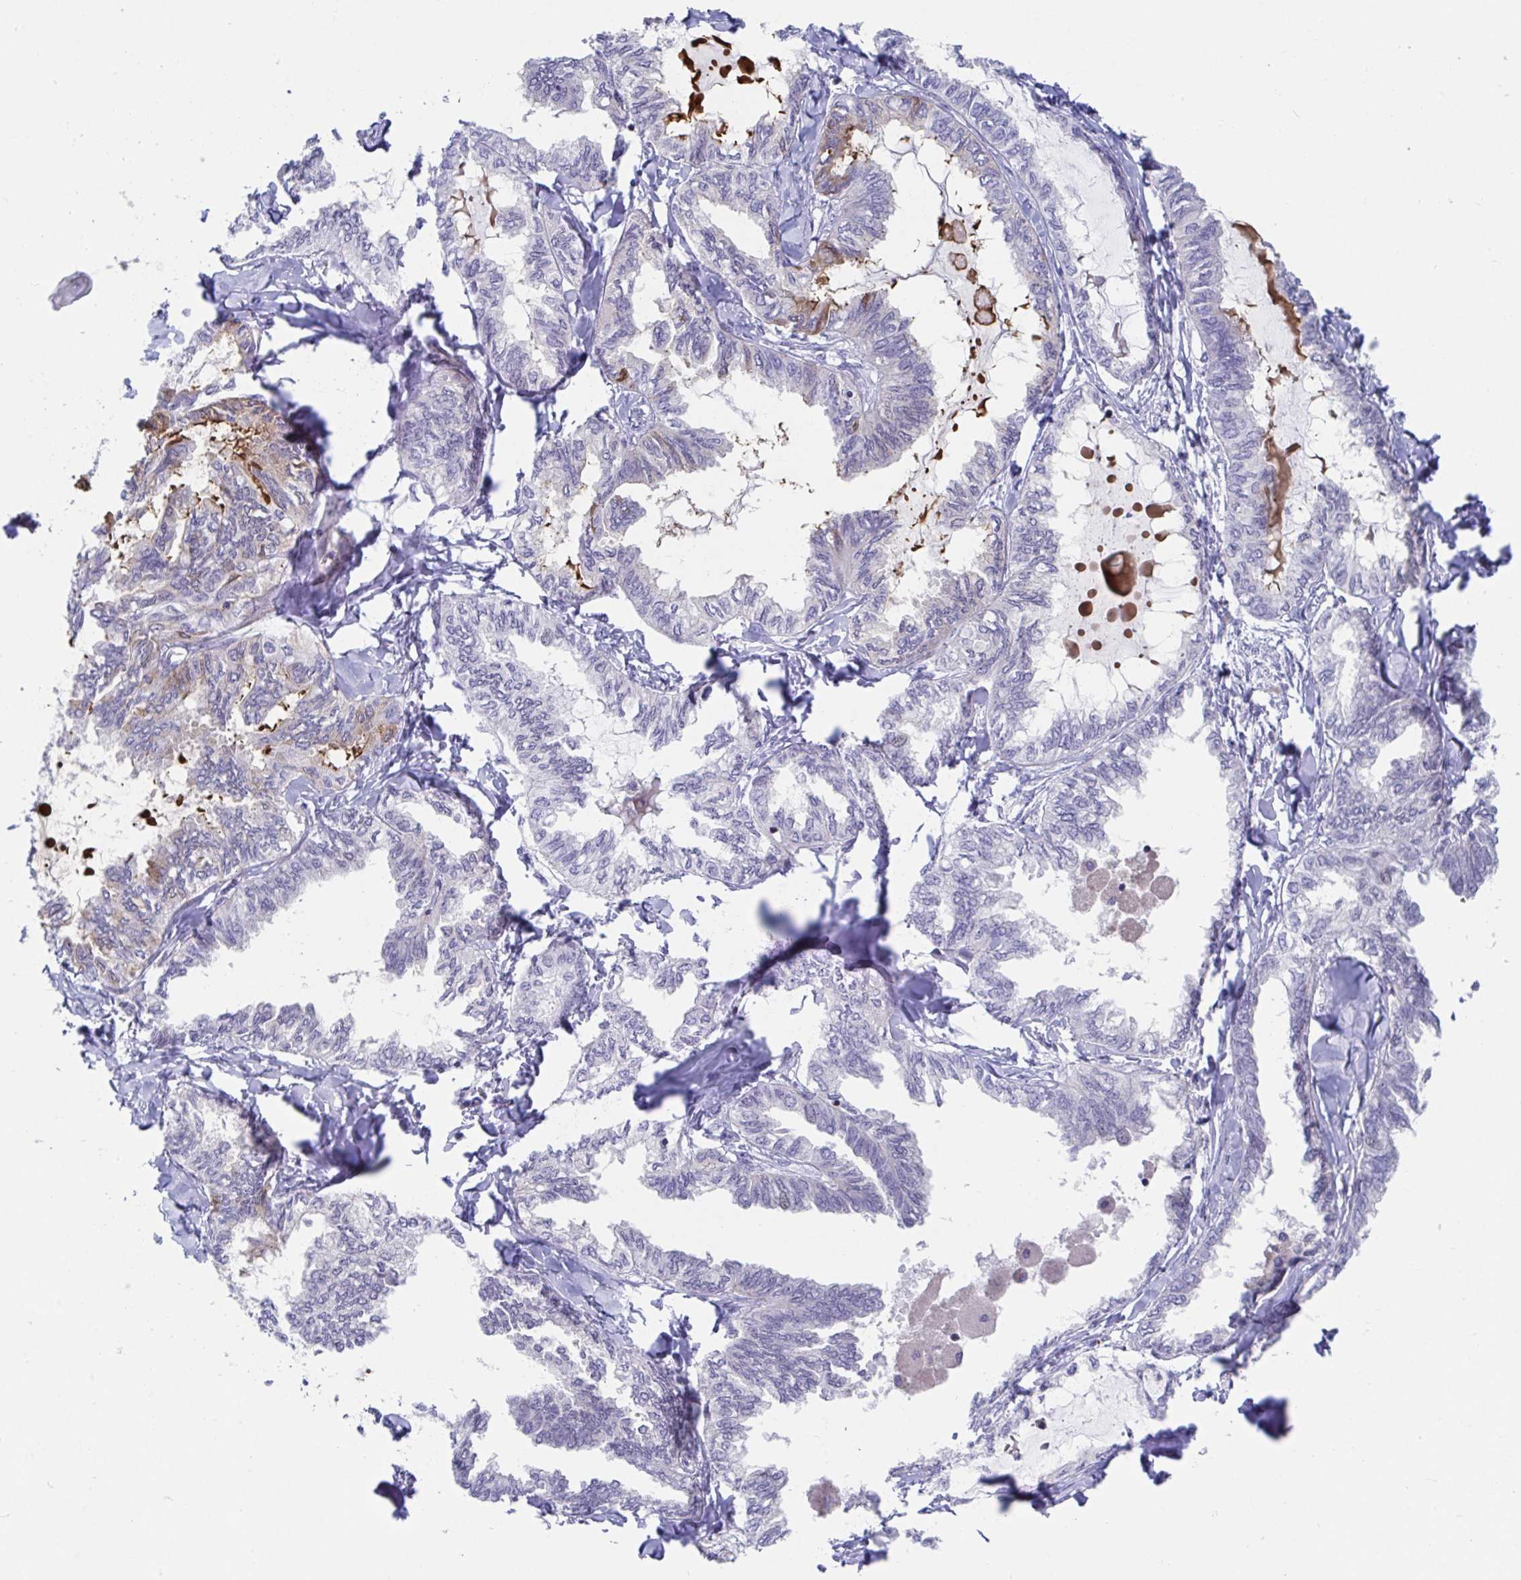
{"staining": {"intensity": "negative", "quantity": "none", "location": "none"}, "tissue": "ovarian cancer", "cell_type": "Tumor cells", "image_type": "cancer", "snomed": [{"axis": "morphology", "description": "Carcinoma, endometroid"}, {"axis": "topography", "description": "Ovary"}], "caption": "A micrograph of human ovarian endometroid carcinoma is negative for staining in tumor cells. The staining was performed using DAB (3,3'-diaminobenzidine) to visualize the protein expression in brown, while the nuclei were stained in blue with hematoxylin (Magnification: 20x).", "gene": "WDR72", "patient": {"sex": "female", "age": 70}}